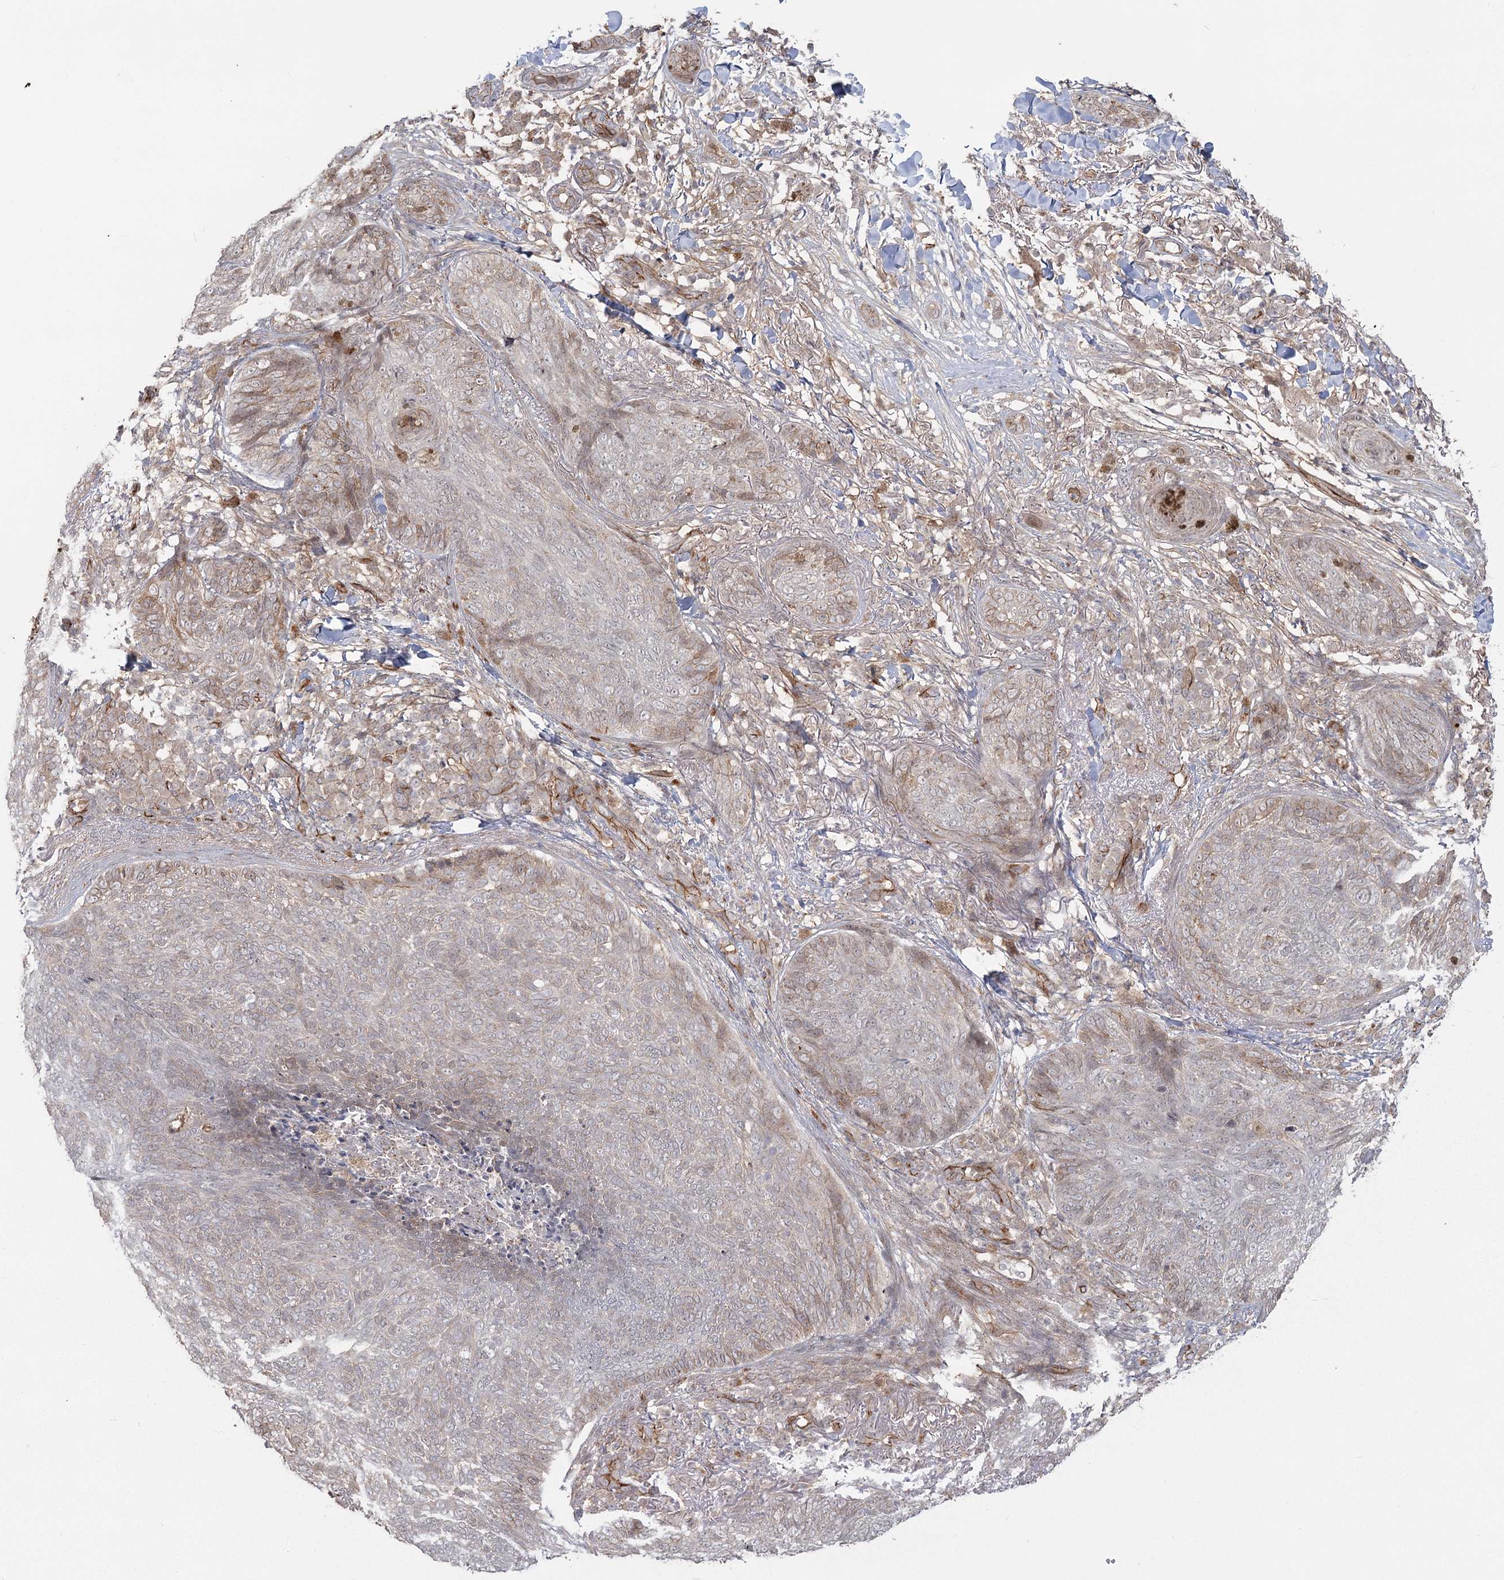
{"staining": {"intensity": "weak", "quantity": "<25%", "location": "cytoplasmic/membranous"}, "tissue": "skin cancer", "cell_type": "Tumor cells", "image_type": "cancer", "snomed": [{"axis": "morphology", "description": "Basal cell carcinoma"}, {"axis": "topography", "description": "Skin"}], "caption": "DAB (3,3'-diaminobenzidine) immunohistochemical staining of skin basal cell carcinoma exhibits no significant positivity in tumor cells.", "gene": "RPP14", "patient": {"sex": "male", "age": 85}}